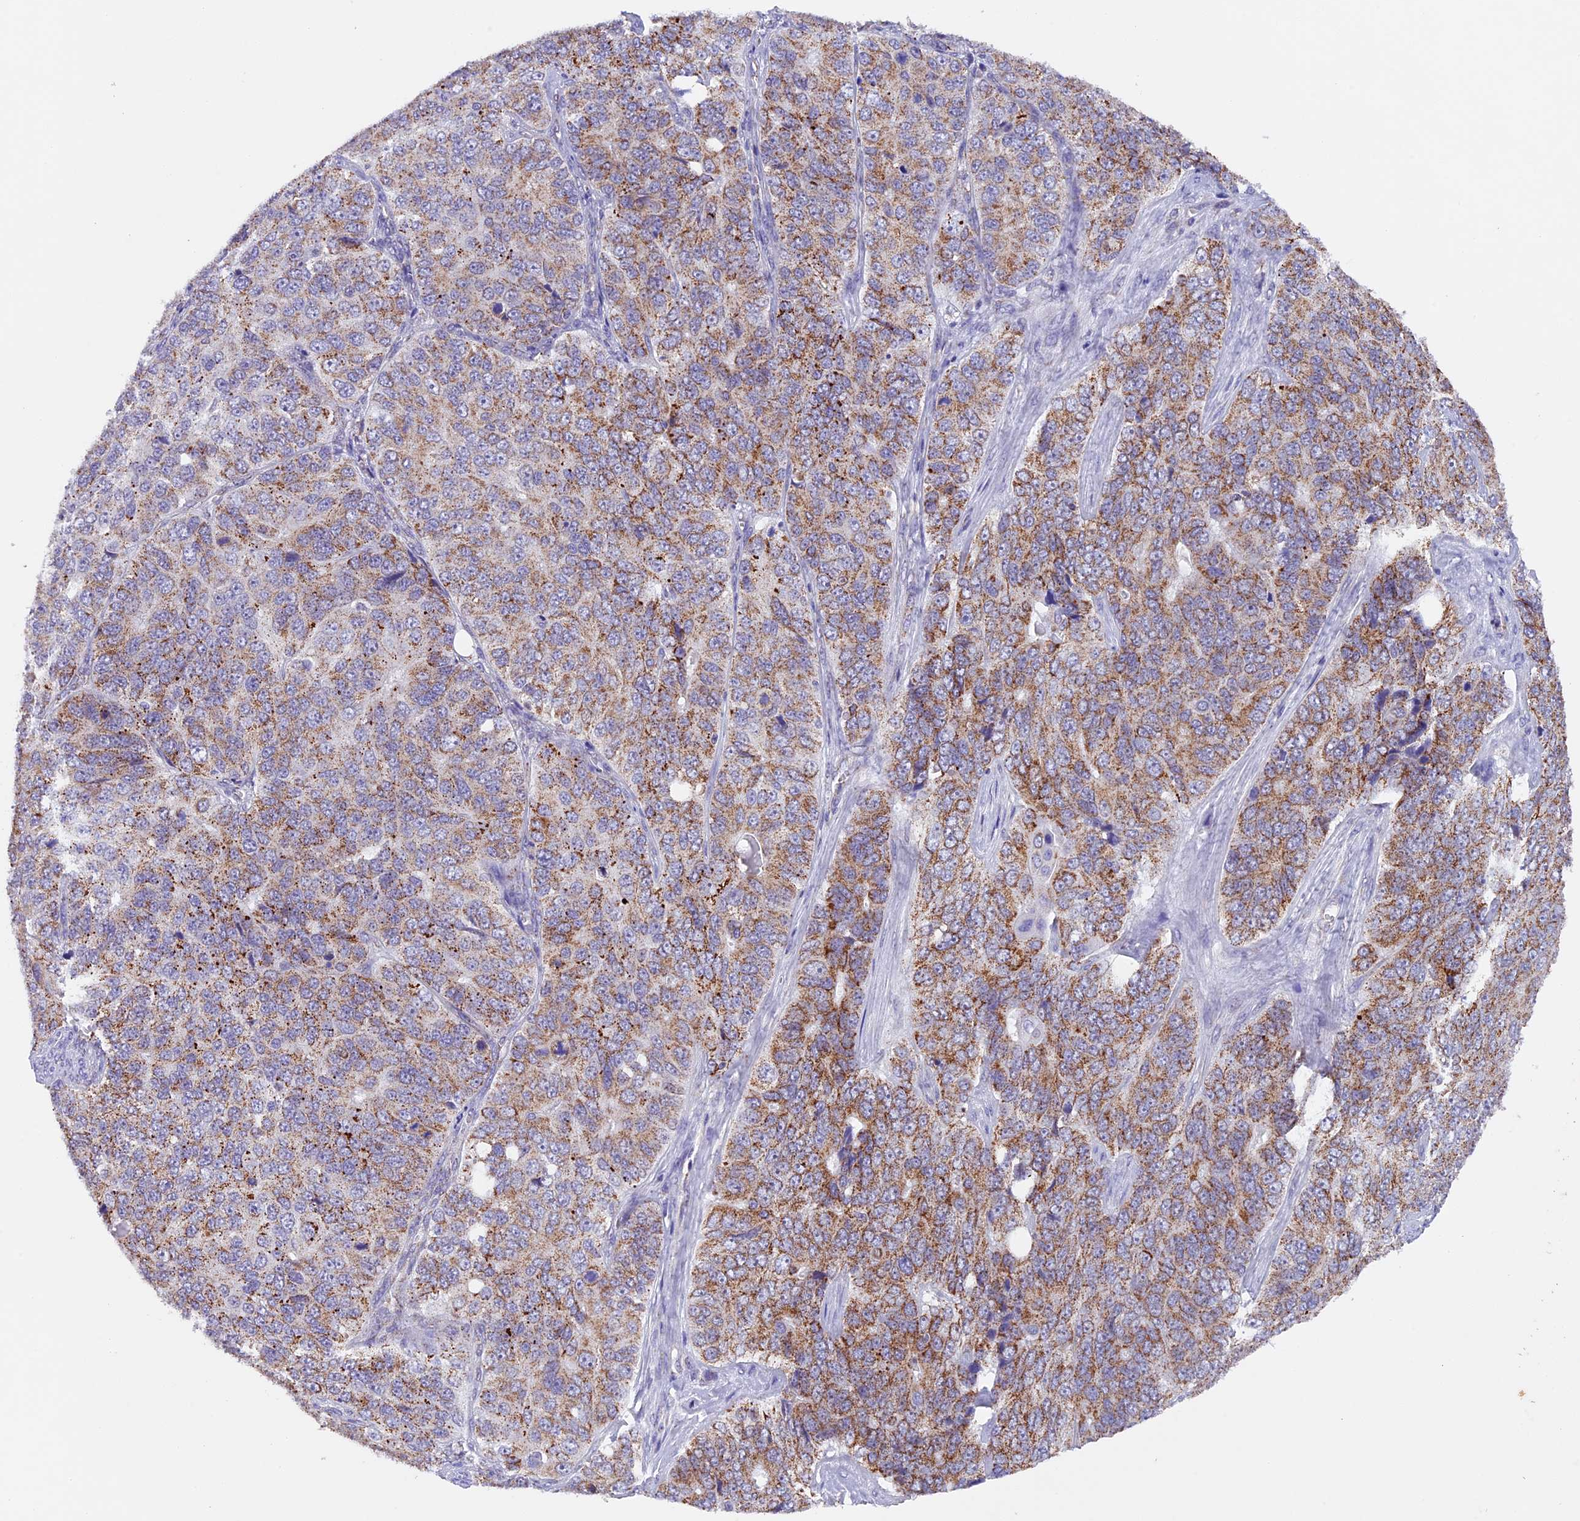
{"staining": {"intensity": "moderate", "quantity": ">75%", "location": "cytoplasmic/membranous"}, "tissue": "ovarian cancer", "cell_type": "Tumor cells", "image_type": "cancer", "snomed": [{"axis": "morphology", "description": "Carcinoma, endometroid"}, {"axis": "topography", "description": "Ovary"}], "caption": "Human ovarian cancer (endometroid carcinoma) stained with a brown dye reveals moderate cytoplasmic/membranous positive staining in approximately >75% of tumor cells.", "gene": "TFAM", "patient": {"sex": "female", "age": 51}}